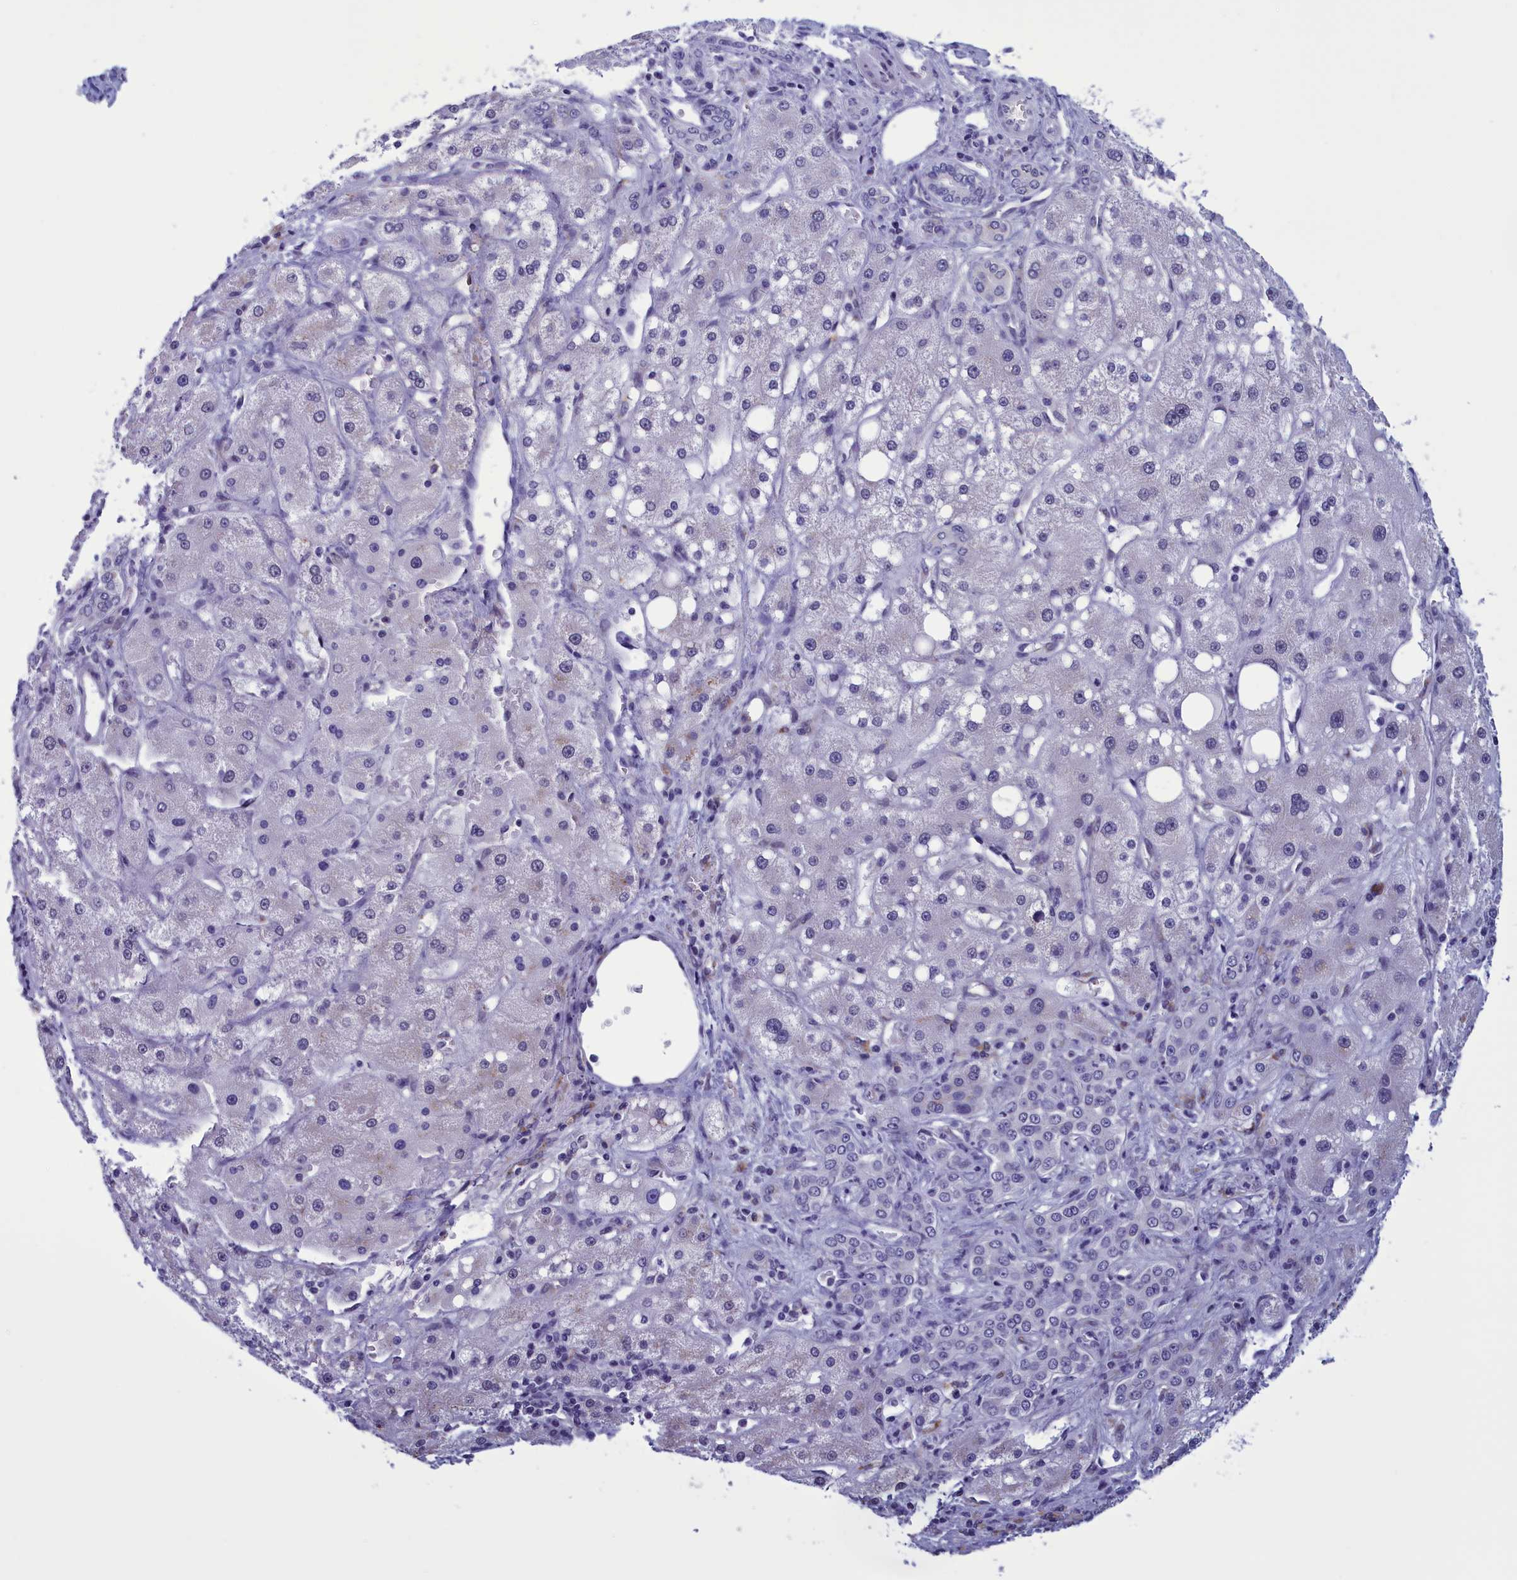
{"staining": {"intensity": "weak", "quantity": "<25%", "location": "cytoplasmic/membranous"}, "tissue": "liver cancer", "cell_type": "Tumor cells", "image_type": "cancer", "snomed": [{"axis": "morphology", "description": "Carcinoma, Hepatocellular, NOS"}, {"axis": "topography", "description": "Liver"}], "caption": "Liver cancer (hepatocellular carcinoma) was stained to show a protein in brown. There is no significant staining in tumor cells.", "gene": "PARS2", "patient": {"sex": "male", "age": 80}}